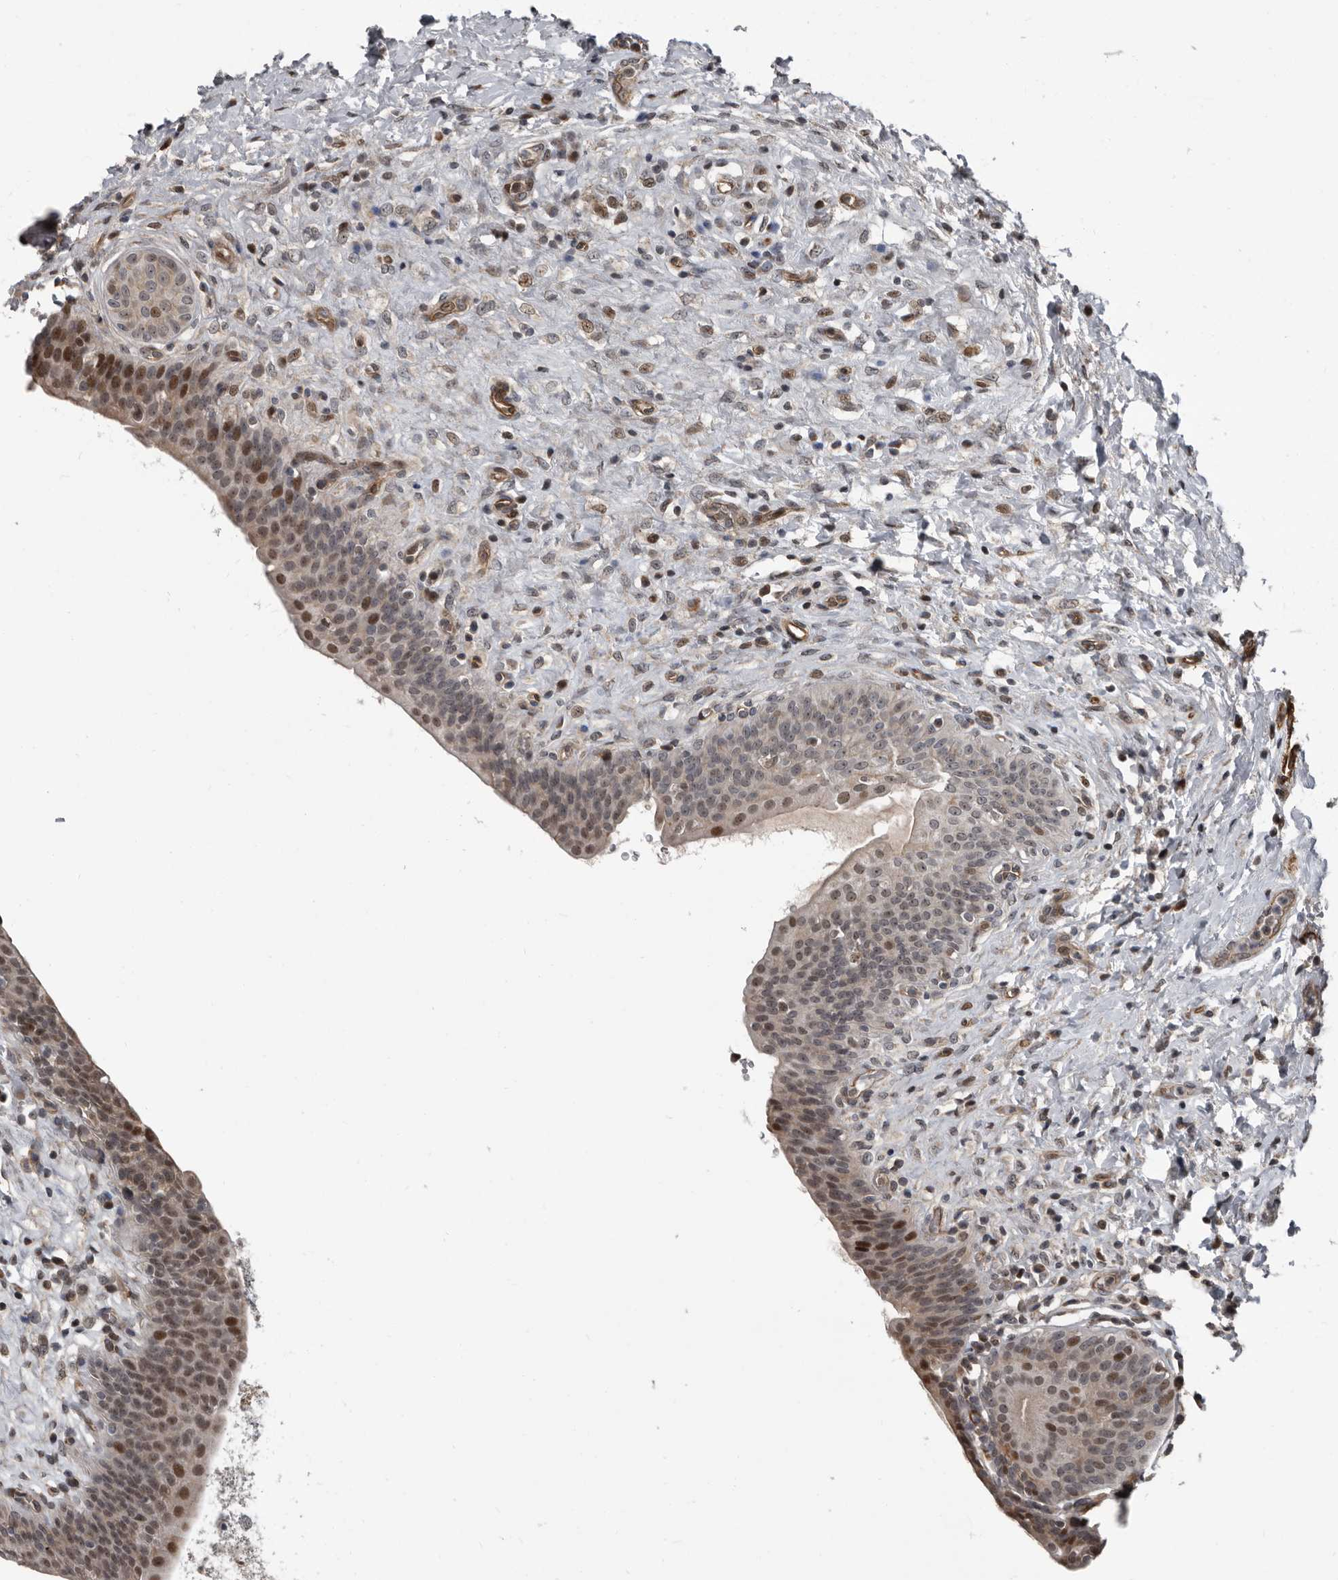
{"staining": {"intensity": "moderate", "quantity": "25%-75%", "location": "nuclear"}, "tissue": "urinary bladder", "cell_type": "Urothelial cells", "image_type": "normal", "snomed": [{"axis": "morphology", "description": "Normal tissue, NOS"}, {"axis": "topography", "description": "Urinary bladder"}], "caption": "An image of human urinary bladder stained for a protein exhibits moderate nuclear brown staining in urothelial cells. The protein of interest is stained brown, and the nuclei are stained in blue (DAB (3,3'-diaminobenzidine) IHC with brightfield microscopy, high magnification).", "gene": "CHD1L", "patient": {"sex": "male", "age": 83}}